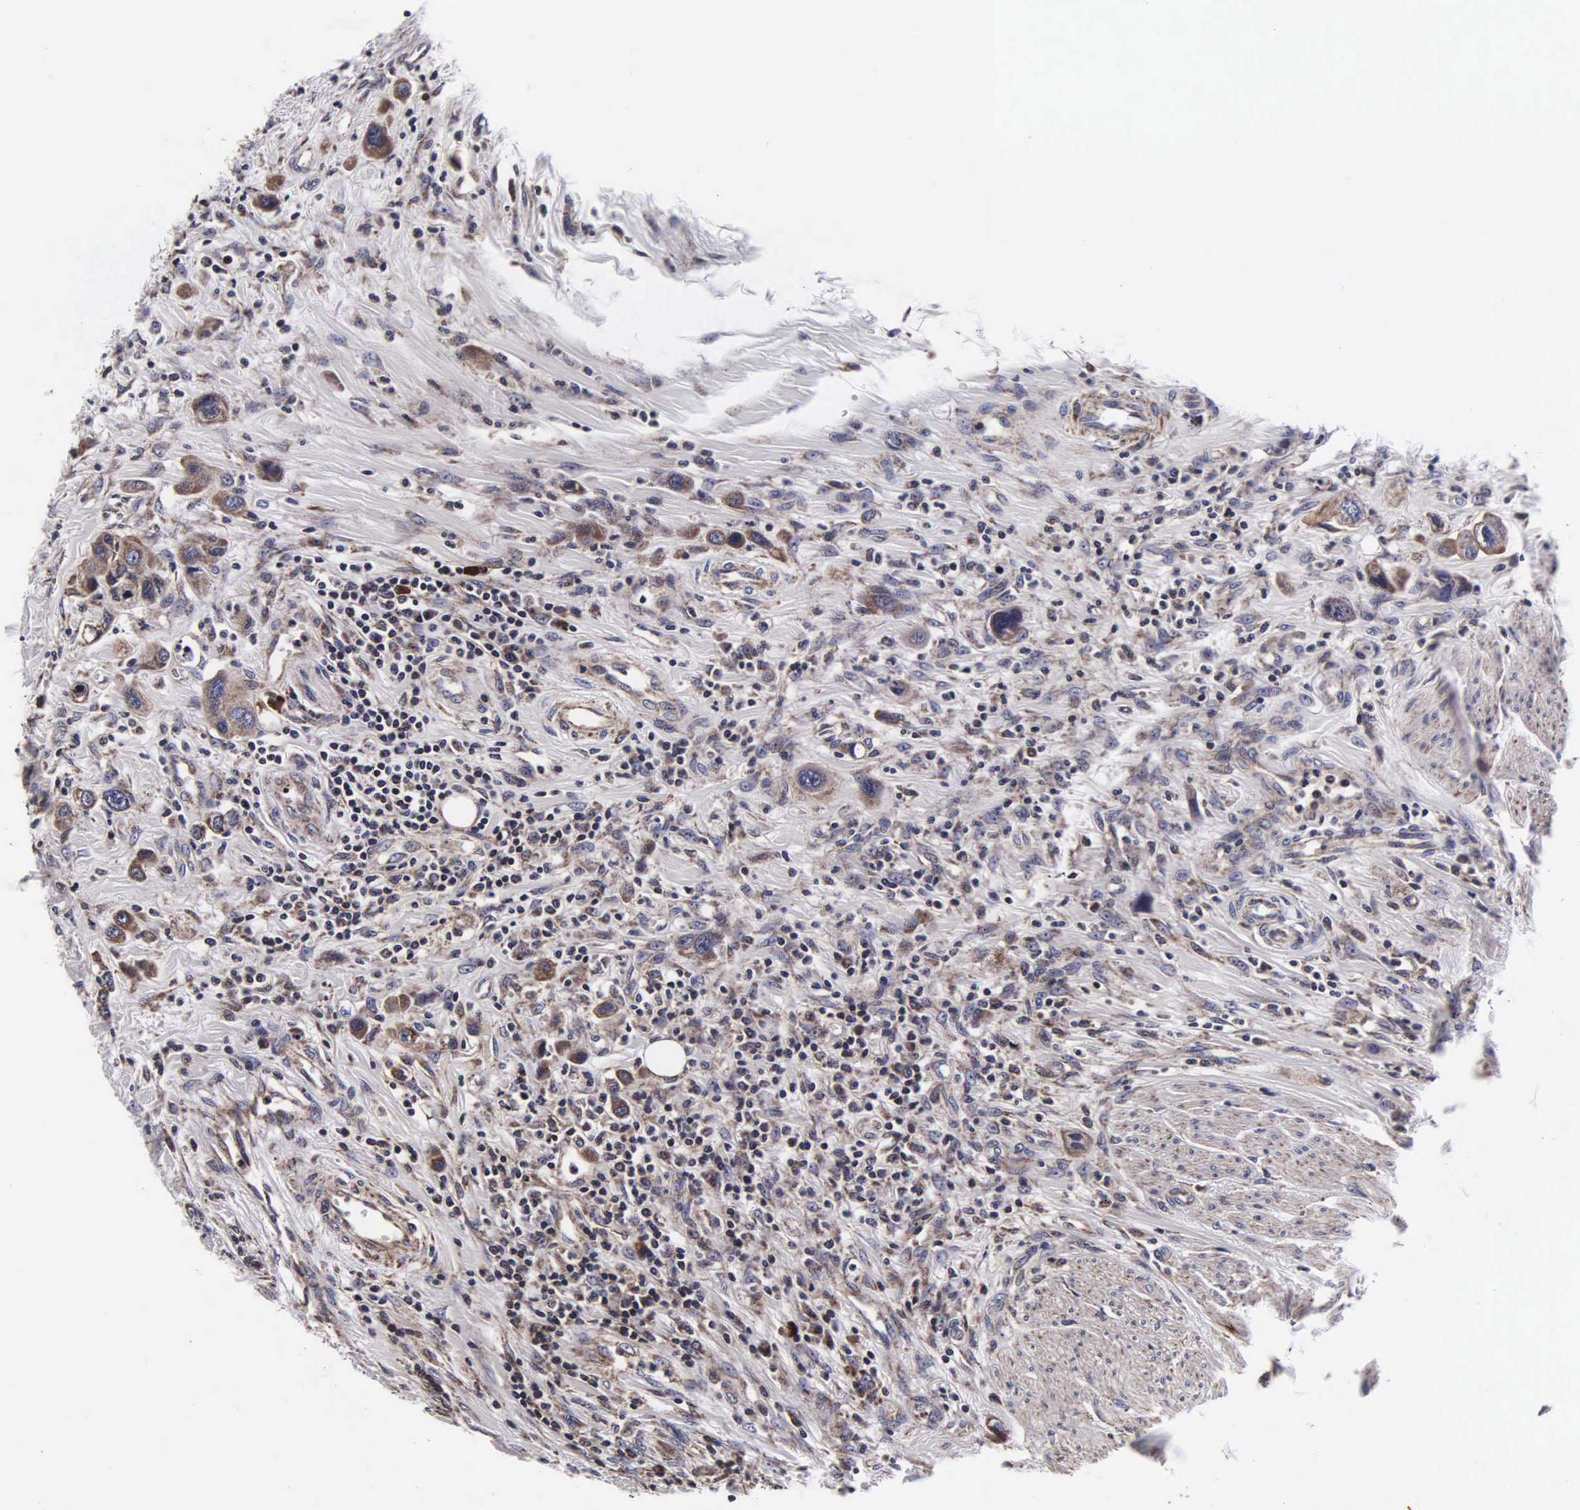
{"staining": {"intensity": "weak", "quantity": ">75%", "location": "cytoplasmic/membranous"}, "tissue": "urothelial cancer", "cell_type": "Tumor cells", "image_type": "cancer", "snomed": [{"axis": "morphology", "description": "Urothelial carcinoma, High grade"}, {"axis": "topography", "description": "Urinary bladder"}], "caption": "This is an image of immunohistochemistry (IHC) staining of urothelial cancer, which shows weak positivity in the cytoplasmic/membranous of tumor cells.", "gene": "PSMA3", "patient": {"sex": "male", "age": 50}}